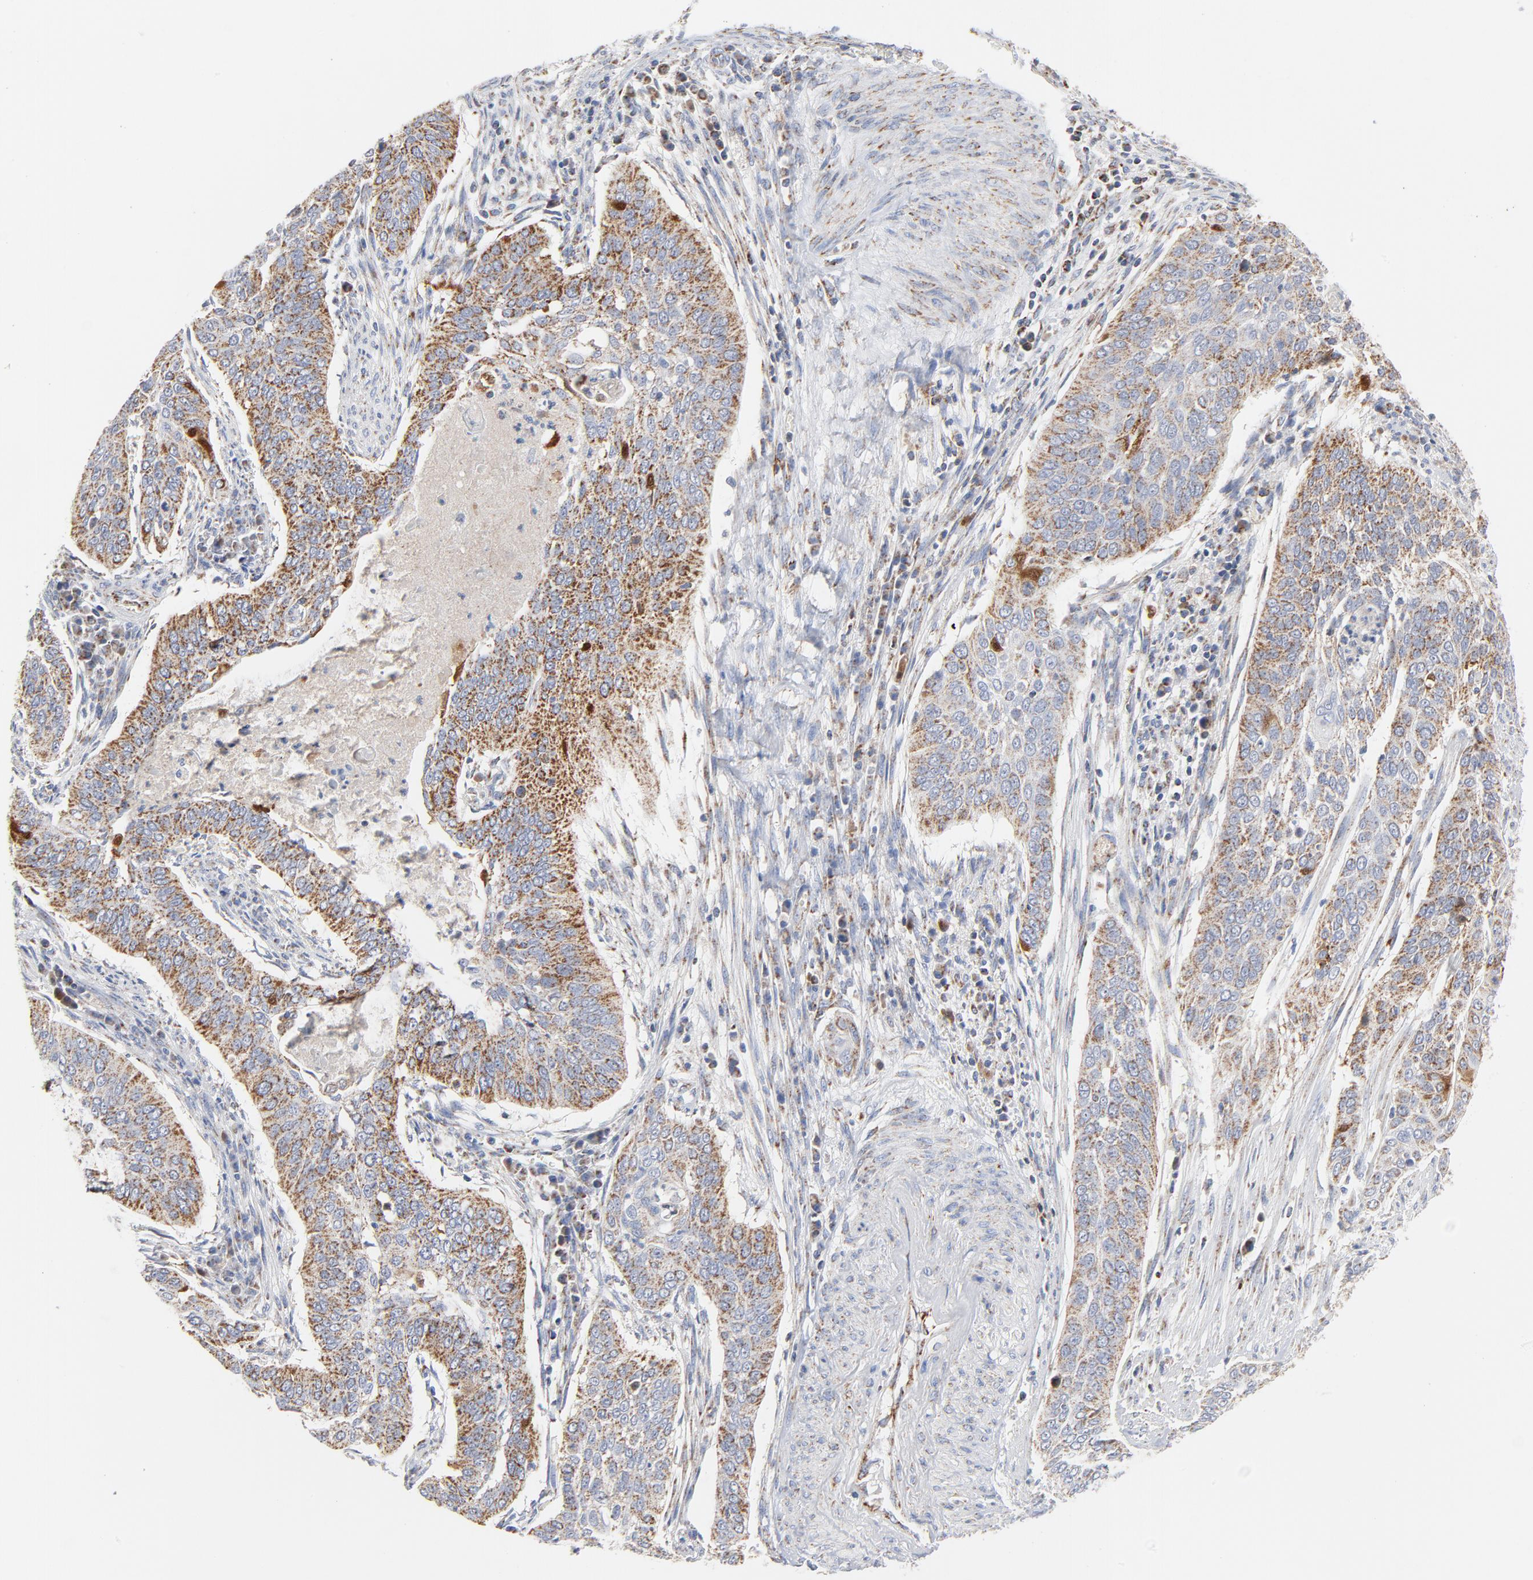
{"staining": {"intensity": "strong", "quantity": ">75%", "location": "cytoplasmic/membranous"}, "tissue": "cervical cancer", "cell_type": "Tumor cells", "image_type": "cancer", "snomed": [{"axis": "morphology", "description": "Squamous cell carcinoma, NOS"}, {"axis": "topography", "description": "Cervix"}], "caption": "Protein staining by immunohistochemistry (IHC) exhibits strong cytoplasmic/membranous staining in about >75% of tumor cells in cervical squamous cell carcinoma.", "gene": "DIABLO", "patient": {"sex": "female", "age": 39}}